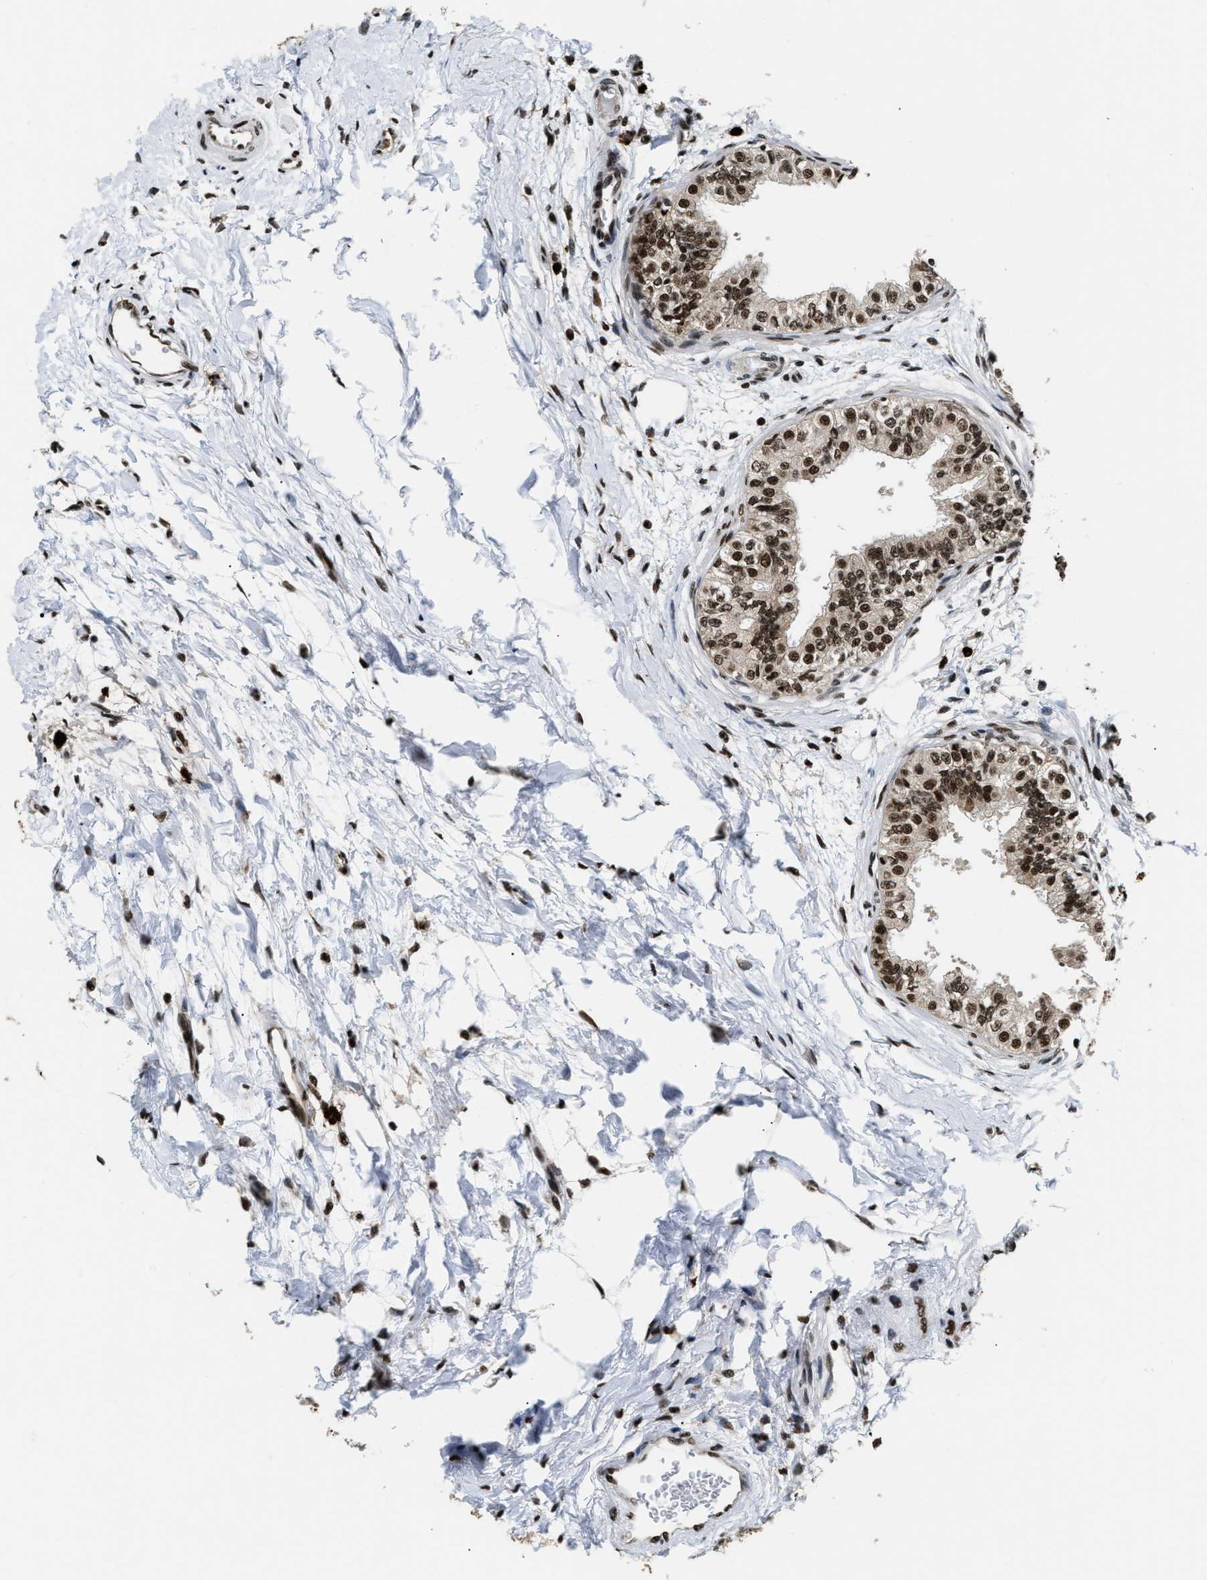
{"staining": {"intensity": "strong", "quantity": ">75%", "location": "cytoplasmic/membranous,nuclear"}, "tissue": "epididymis", "cell_type": "Glandular cells", "image_type": "normal", "snomed": [{"axis": "morphology", "description": "Normal tissue, NOS"}, {"axis": "morphology", "description": "Adenocarcinoma, metastatic, NOS"}, {"axis": "topography", "description": "Testis"}, {"axis": "topography", "description": "Epididymis"}], "caption": "High-magnification brightfield microscopy of normal epididymis stained with DAB (brown) and counterstained with hematoxylin (blue). glandular cells exhibit strong cytoplasmic/membranous,nuclear staining is present in approximately>75% of cells.", "gene": "CCNDBP1", "patient": {"sex": "male", "age": 26}}